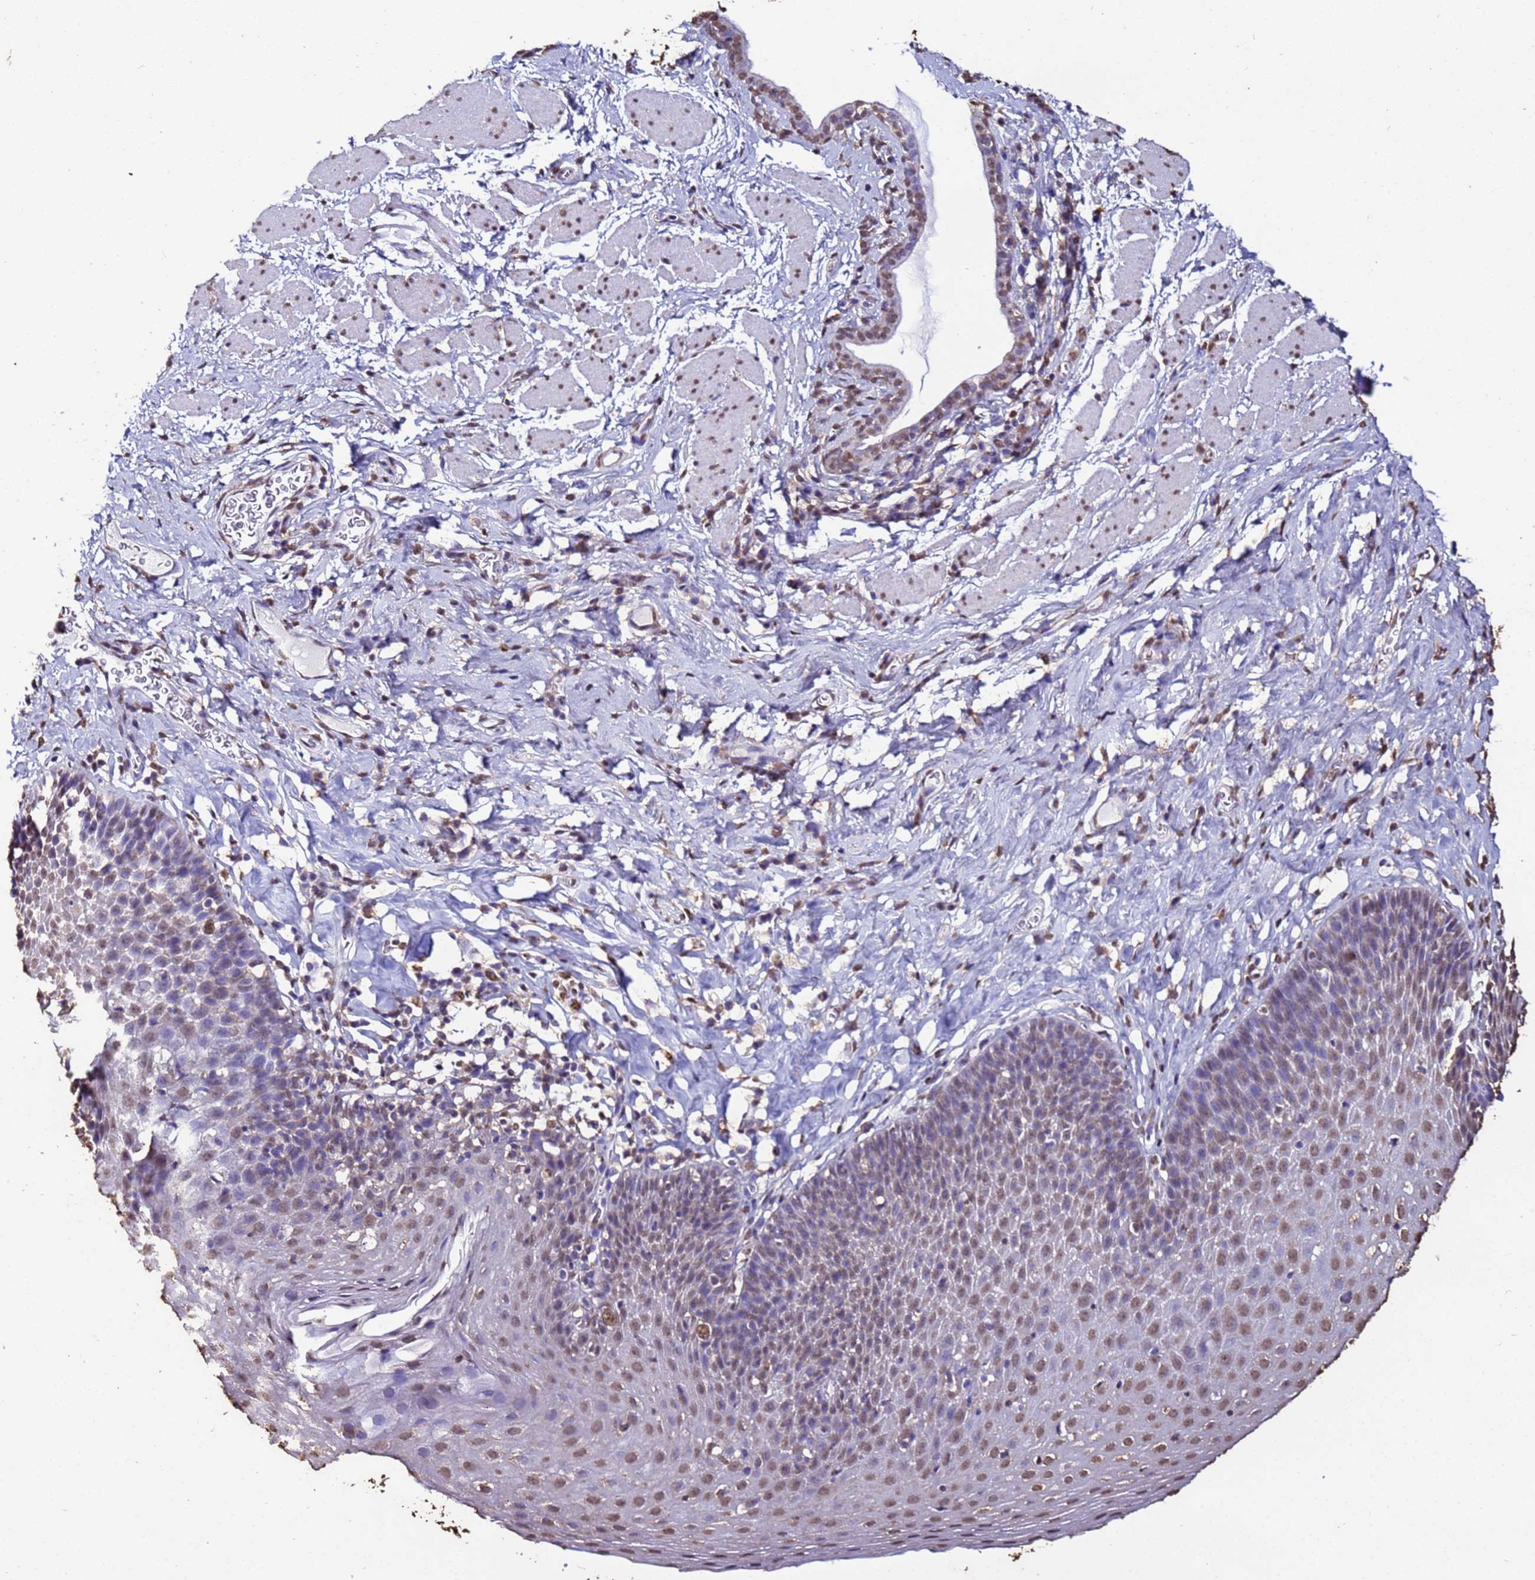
{"staining": {"intensity": "moderate", "quantity": "<25%", "location": "nuclear"}, "tissue": "esophagus", "cell_type": "Squamous epithelial cells", "image_type": "normal", "snomed": [{"axis": "morphology", "description": "Normal tissue, NOS"}, {"axis": "topography", "description": "Esophagus"}], "caption": "Benign esophagus was stained to show a protein in brown. There is low levels of moderate nuclear positivity in about <25% of squamous epithelial cells.", "gene": "TRIP6", "patient": {"sex": "female", "age": 61}}